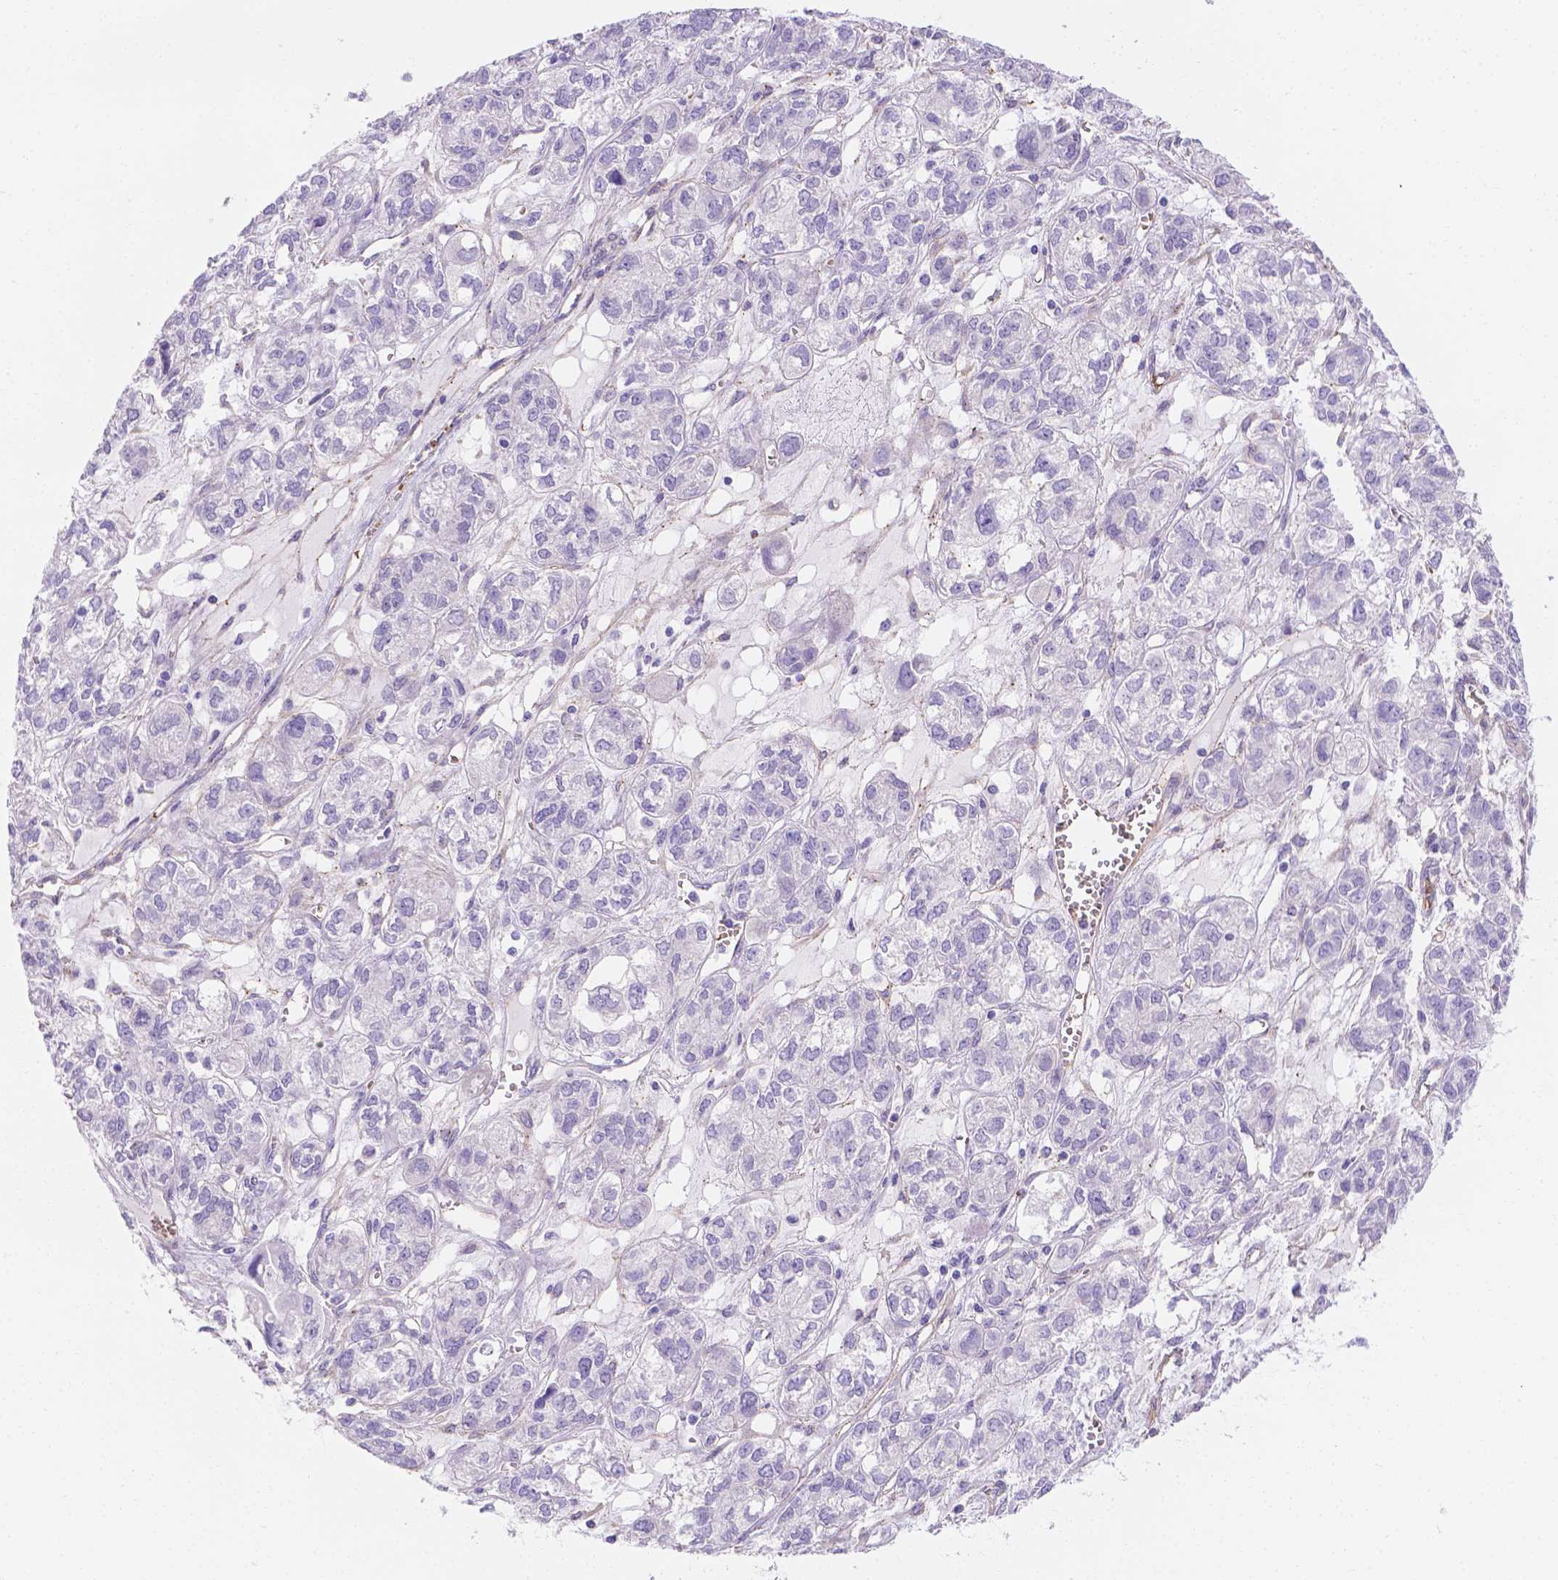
{"staining": {"intensity": "negative", "quantity": "none", "location": "none"}, "tissue": "ovarian cancer", "cell_type": "Tumor cells", "image_type": "cancer", "snomed": [{"axis": "morphology", "description": "Carcinoma, endometroid"}, {"axis": "topography", "description": "Ovary"}], "caption": "Tumor cells show no significant protein positivity in ovarian cancer.", "gene": "SLC40A1", "patient": {"sex": "female", "age": 64}}